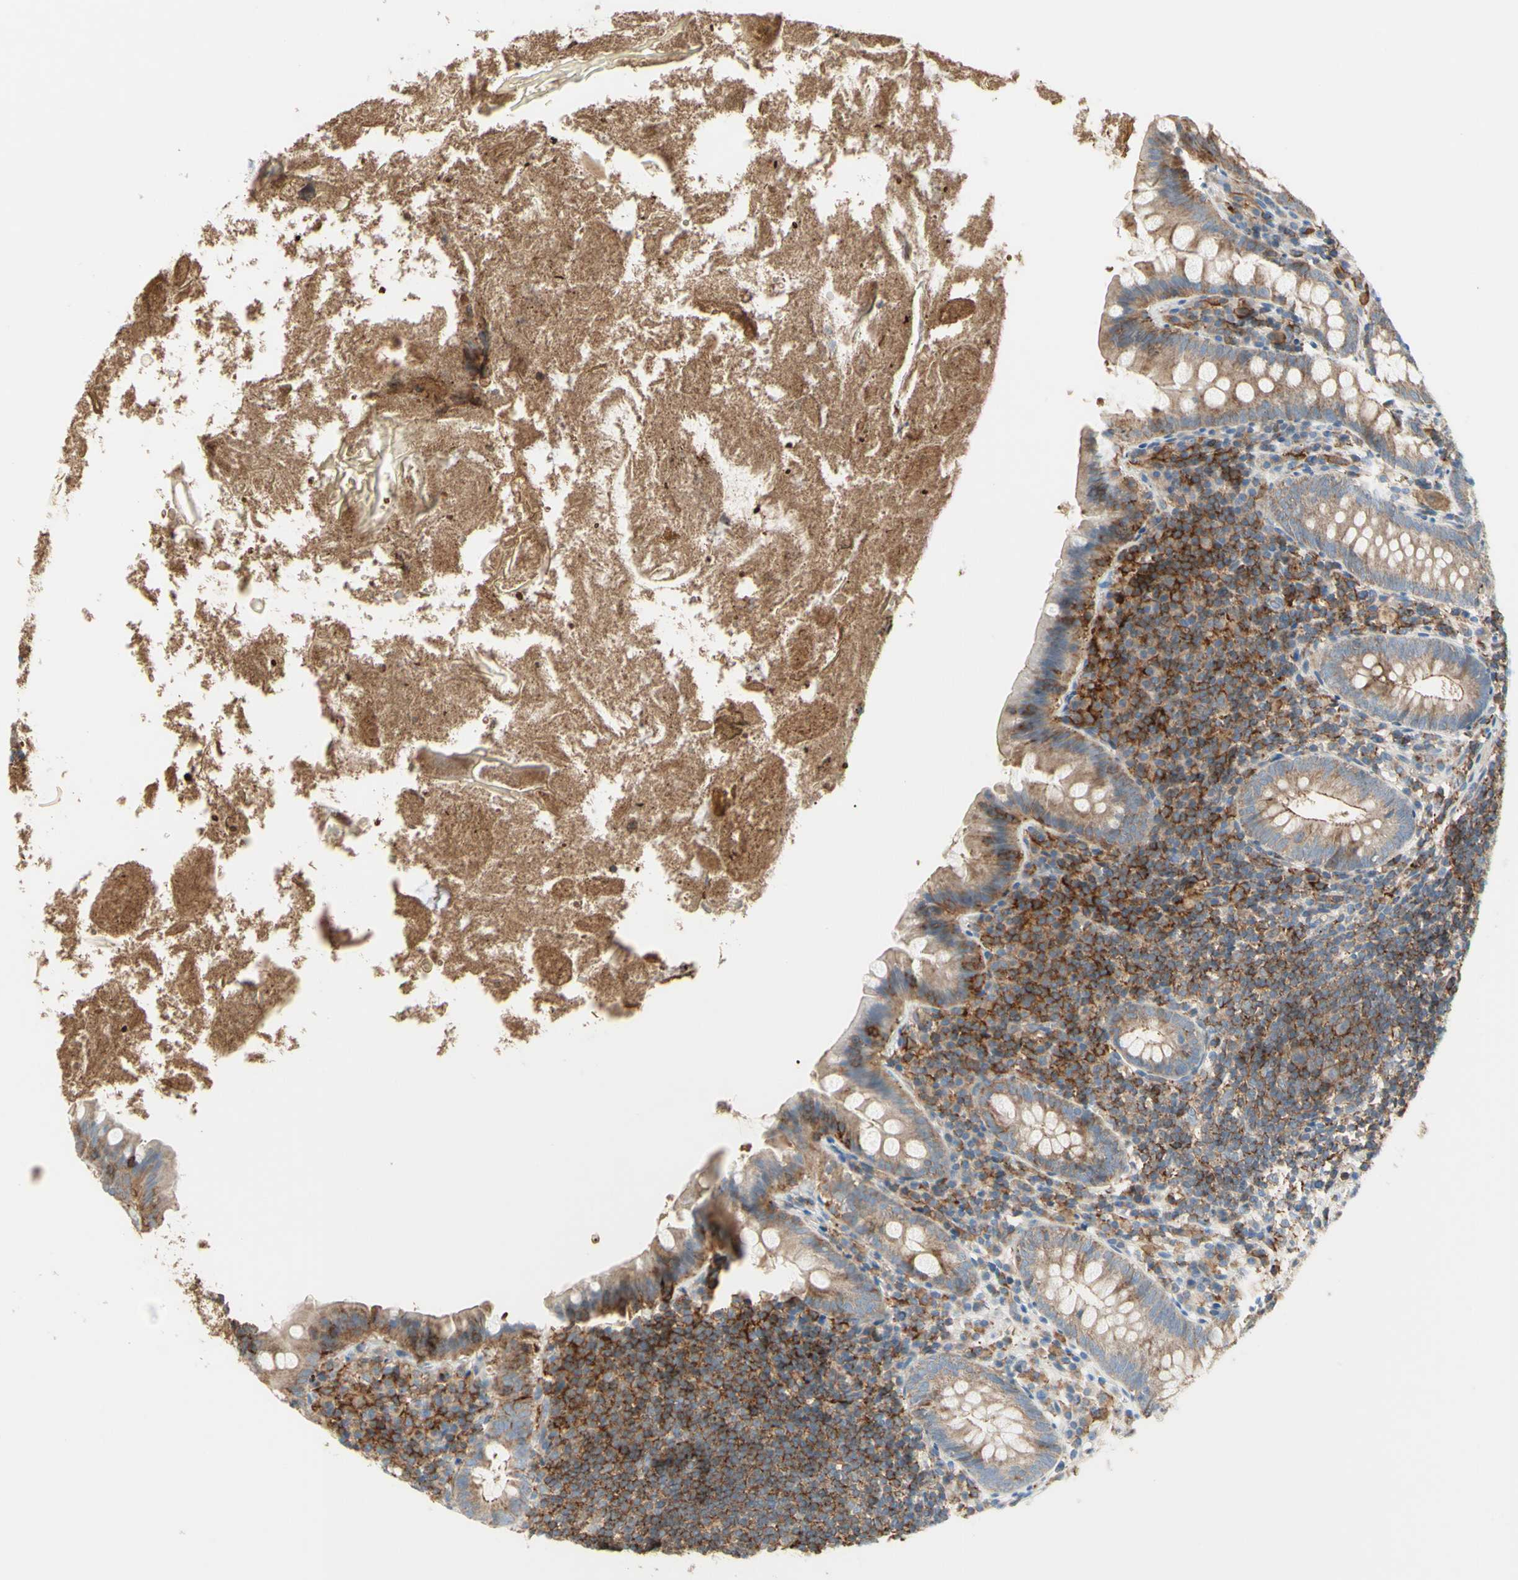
{"staining": {"intensity": "moderate", "quantity": ">75%", "location": "cytoplasmic/membranous"}, "tissue": "appendix", "cell_type": "Glandular cells", "image_type": "normal", "snomed": [{"axis": "morphology", "description": "Normal tissue, NOS"}, {"axis": "topography", "description": "Appendix"}], "caption": "A medium amount of moderate cytoplasmic/membranous expression is present in about >75% of glandular cells in benign appendix. Using DAB (3,3'-diaminobenzidine) (brown) and hematoxylin (blue) stains, captured at high magnification using brightfield microscopy.", "gene": "SEMA4C", "patient": {"sex": "male", "age": 52}}